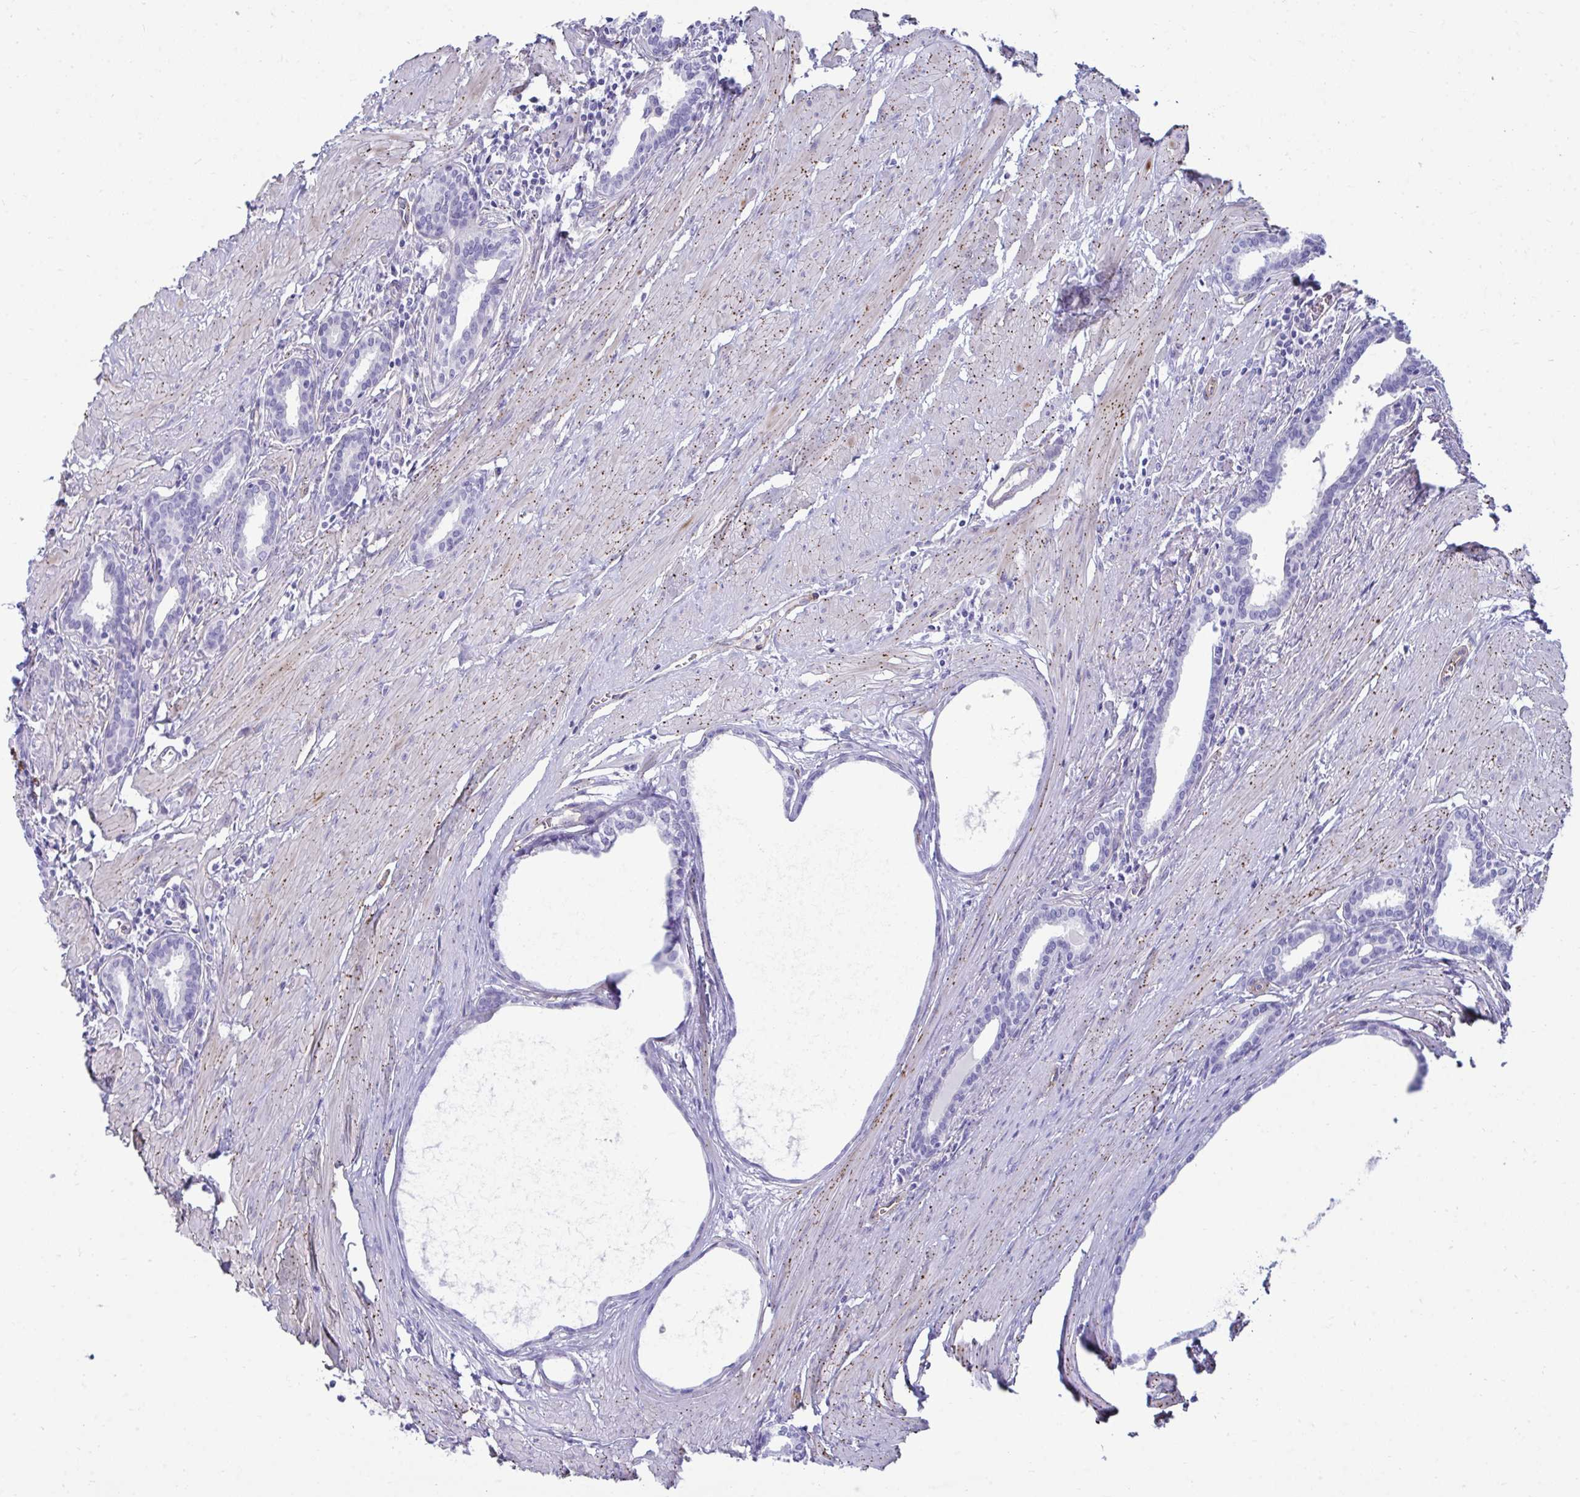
{"staining": {"intensity": "negative", "quantity": "none", "location": "none"}, "tissue": "prostate", "cell_type": "Glandular cells", "image_type": "normal", "snomed": [{"axis": "morphology", "description": "Normal tissue, NOS"}, {"axis": "topography", "description": "Prostate"}, {"axis": "topography", "description": "Peripheral nerve tissue"}], "caption": "Histopathology image shows no significant protein positivity in glandular cells of benign prostate. Nuclei are stained in blue.", "gene": "UBL3", "patient": {"sex": "male", "age": 55}}